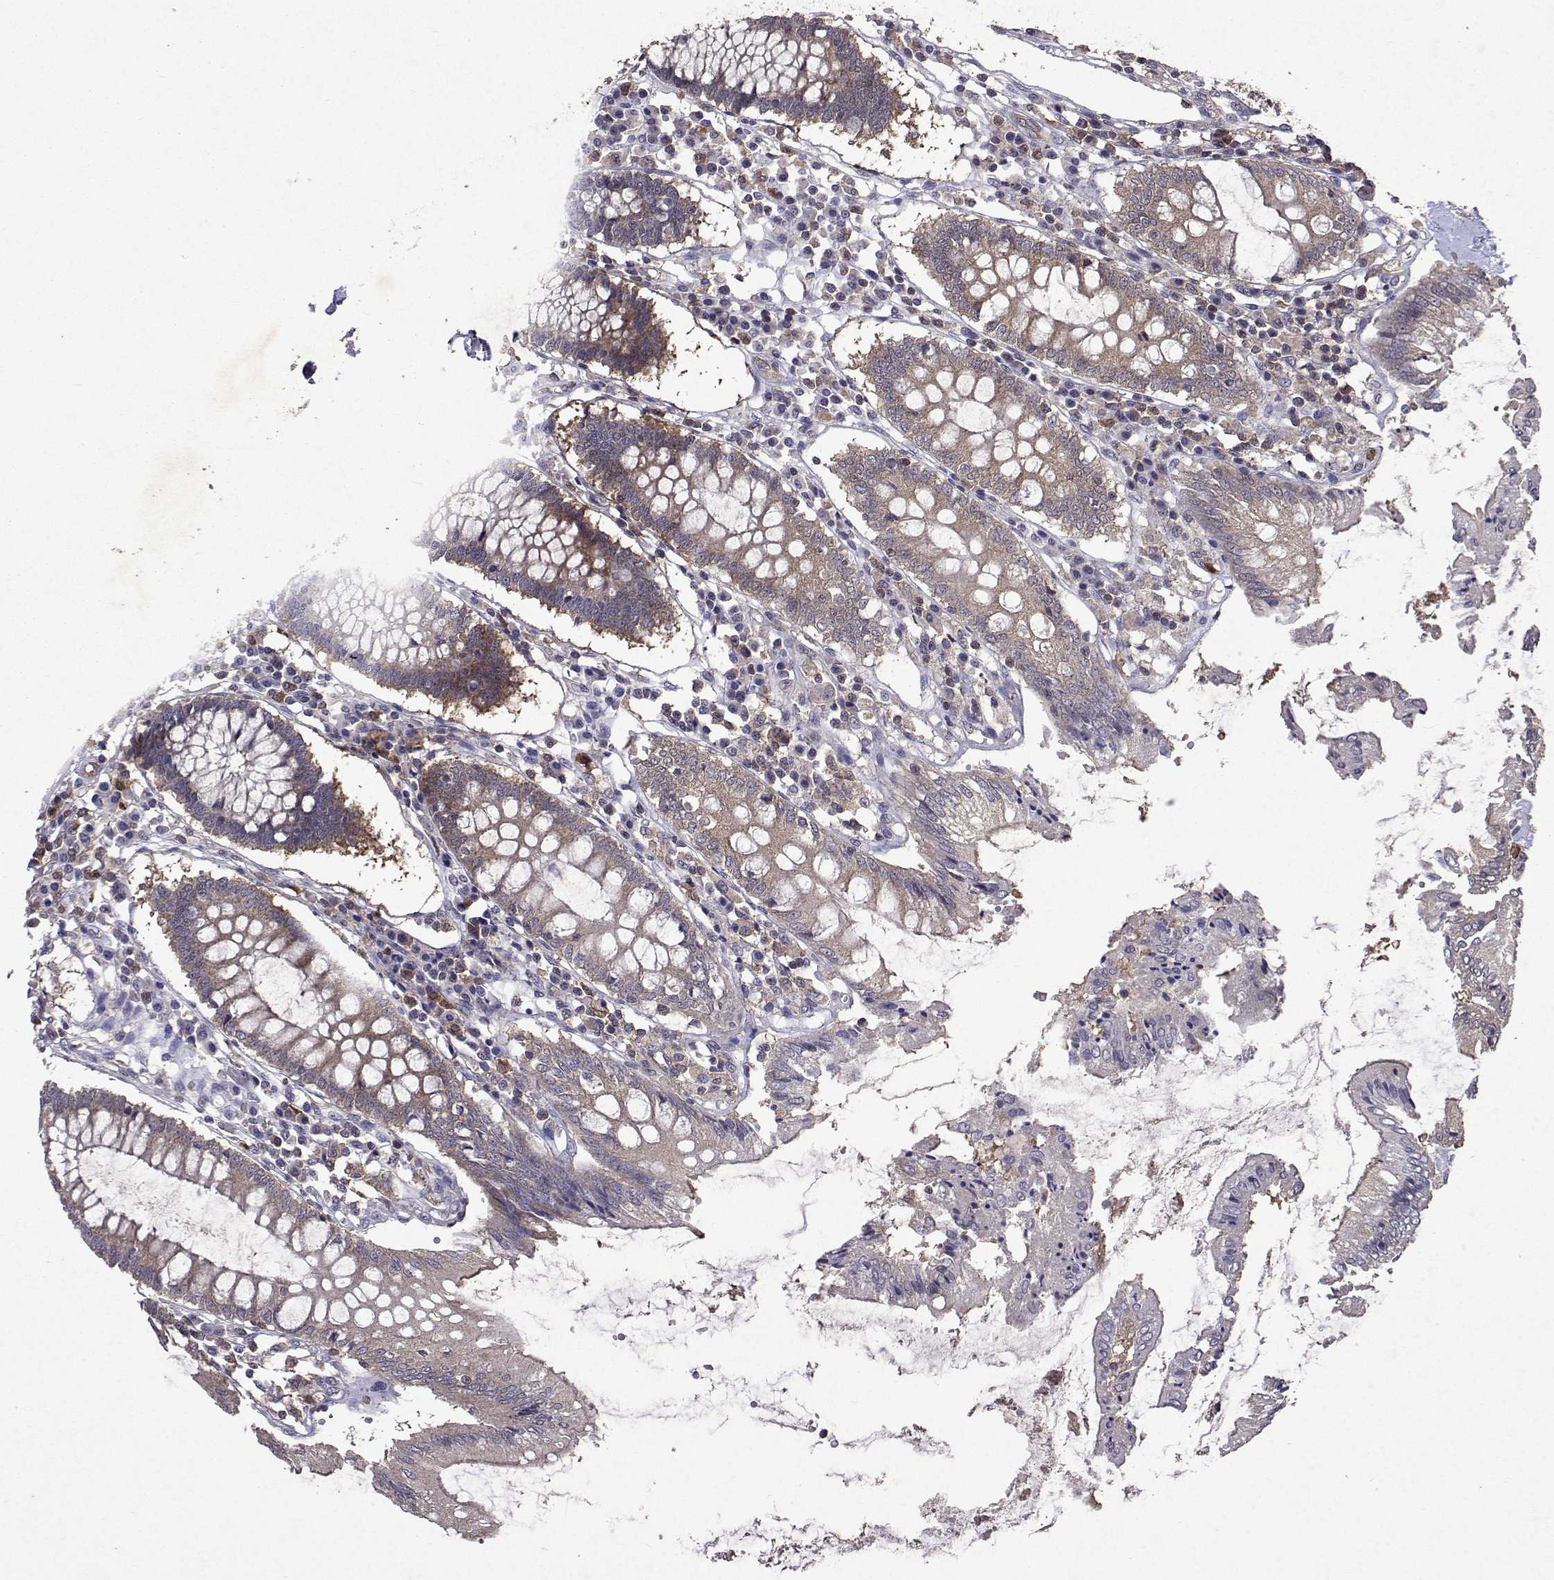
{"staining": {"intensity": "moderate", "quantity": ">75%", "location": "cytoplasmic/membranous"}, "tissue": "colon", "cell_type": "Endothelial cells", "image_type": "normal", "snomed": [{"axis": "morphology", "description": "Normal tissue, NOS"}, {"axis": "morphology", "description": "Adenocarcinoma, NOS"}, {"axis": "topography", "description": "Colon"}], "caption": "Brown immunohistochemical staining in benign colon demonstrates moderate cytoplasmic/membranous expression in approximately >75% of endothelial cells.", "gene": "APAF1", "patient": {"sex": "male", "age": 83}}